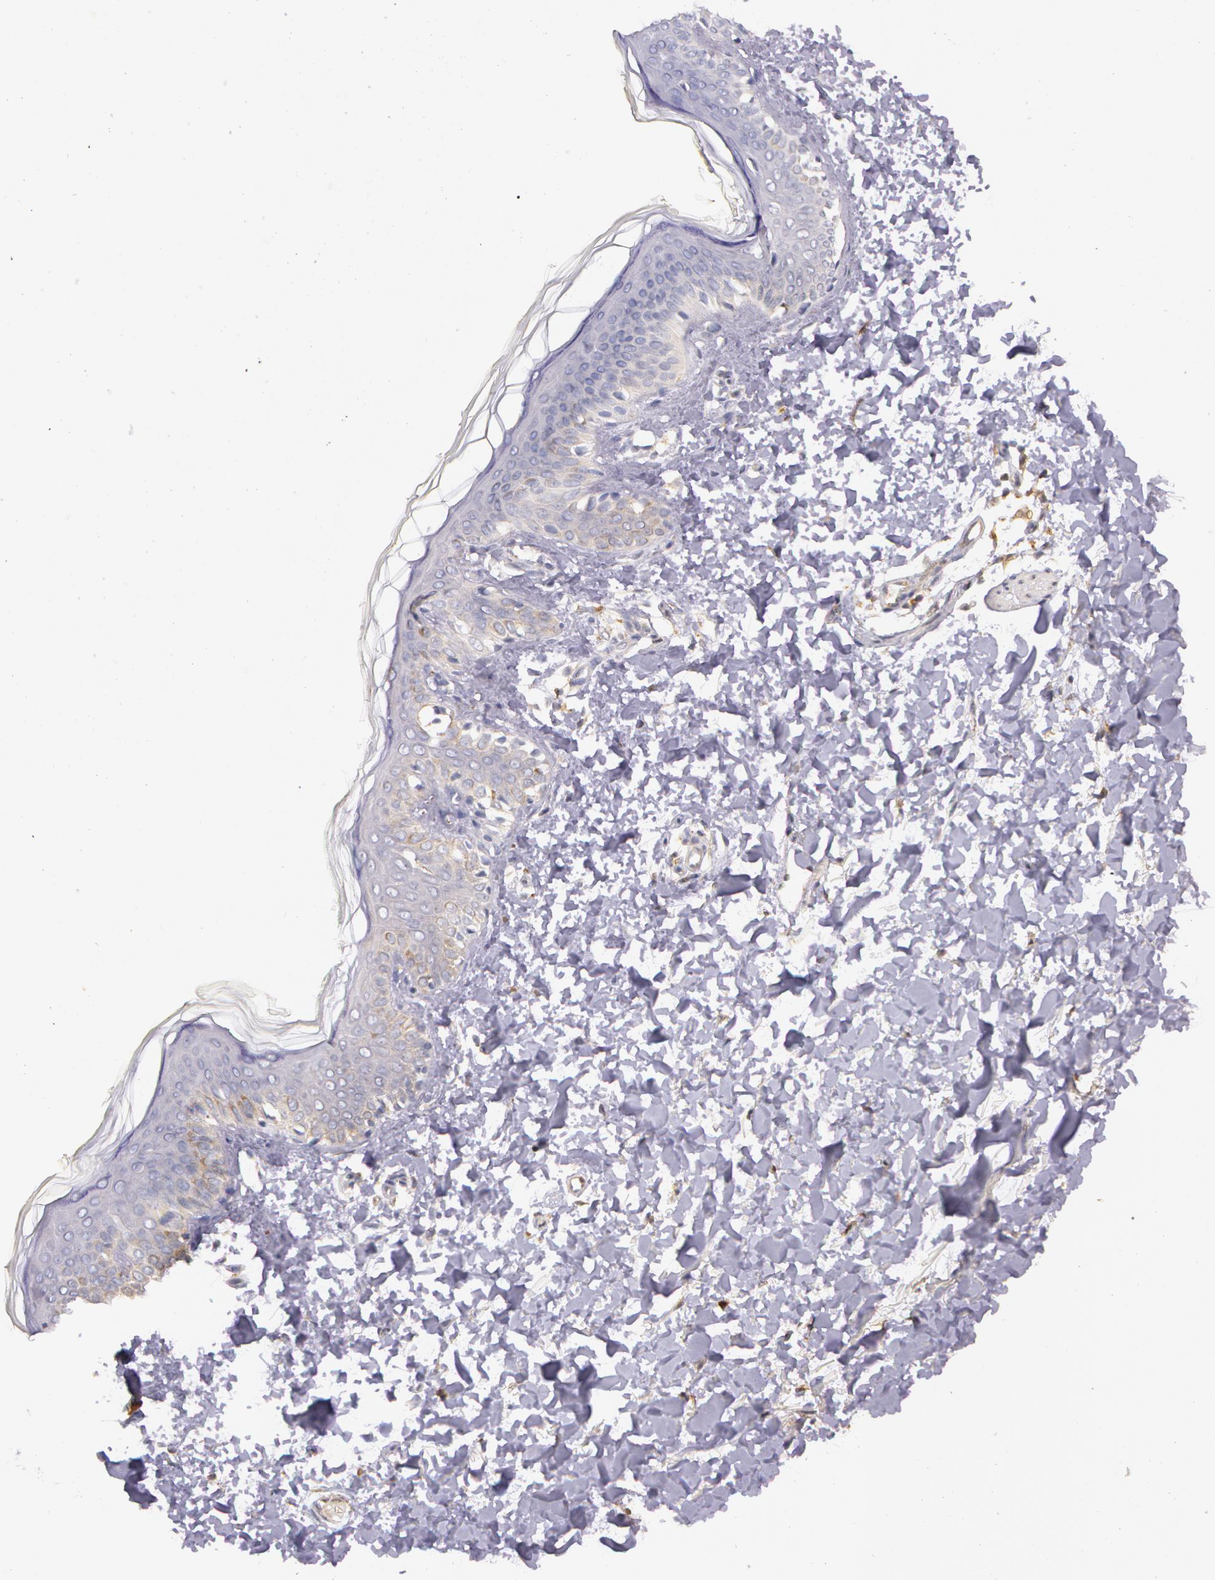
{"staining": {"intensity": "negative", "quantity": "none", "location": "none"}, "tissue": "skin", "cell_type": "Fibroblasts", "image_type": "normal", "snomed": [{"axis": "morphology", "description": "Normal tissue, NOS"}, {"axis": "topography", "description": "Skin"}], "caption": "Immunohistochemistry of unremarkable human skin demonstrates no expression in fibroblasts.", "gene": "ASCC2", "patient": {"sex": "female", "age": 4}}